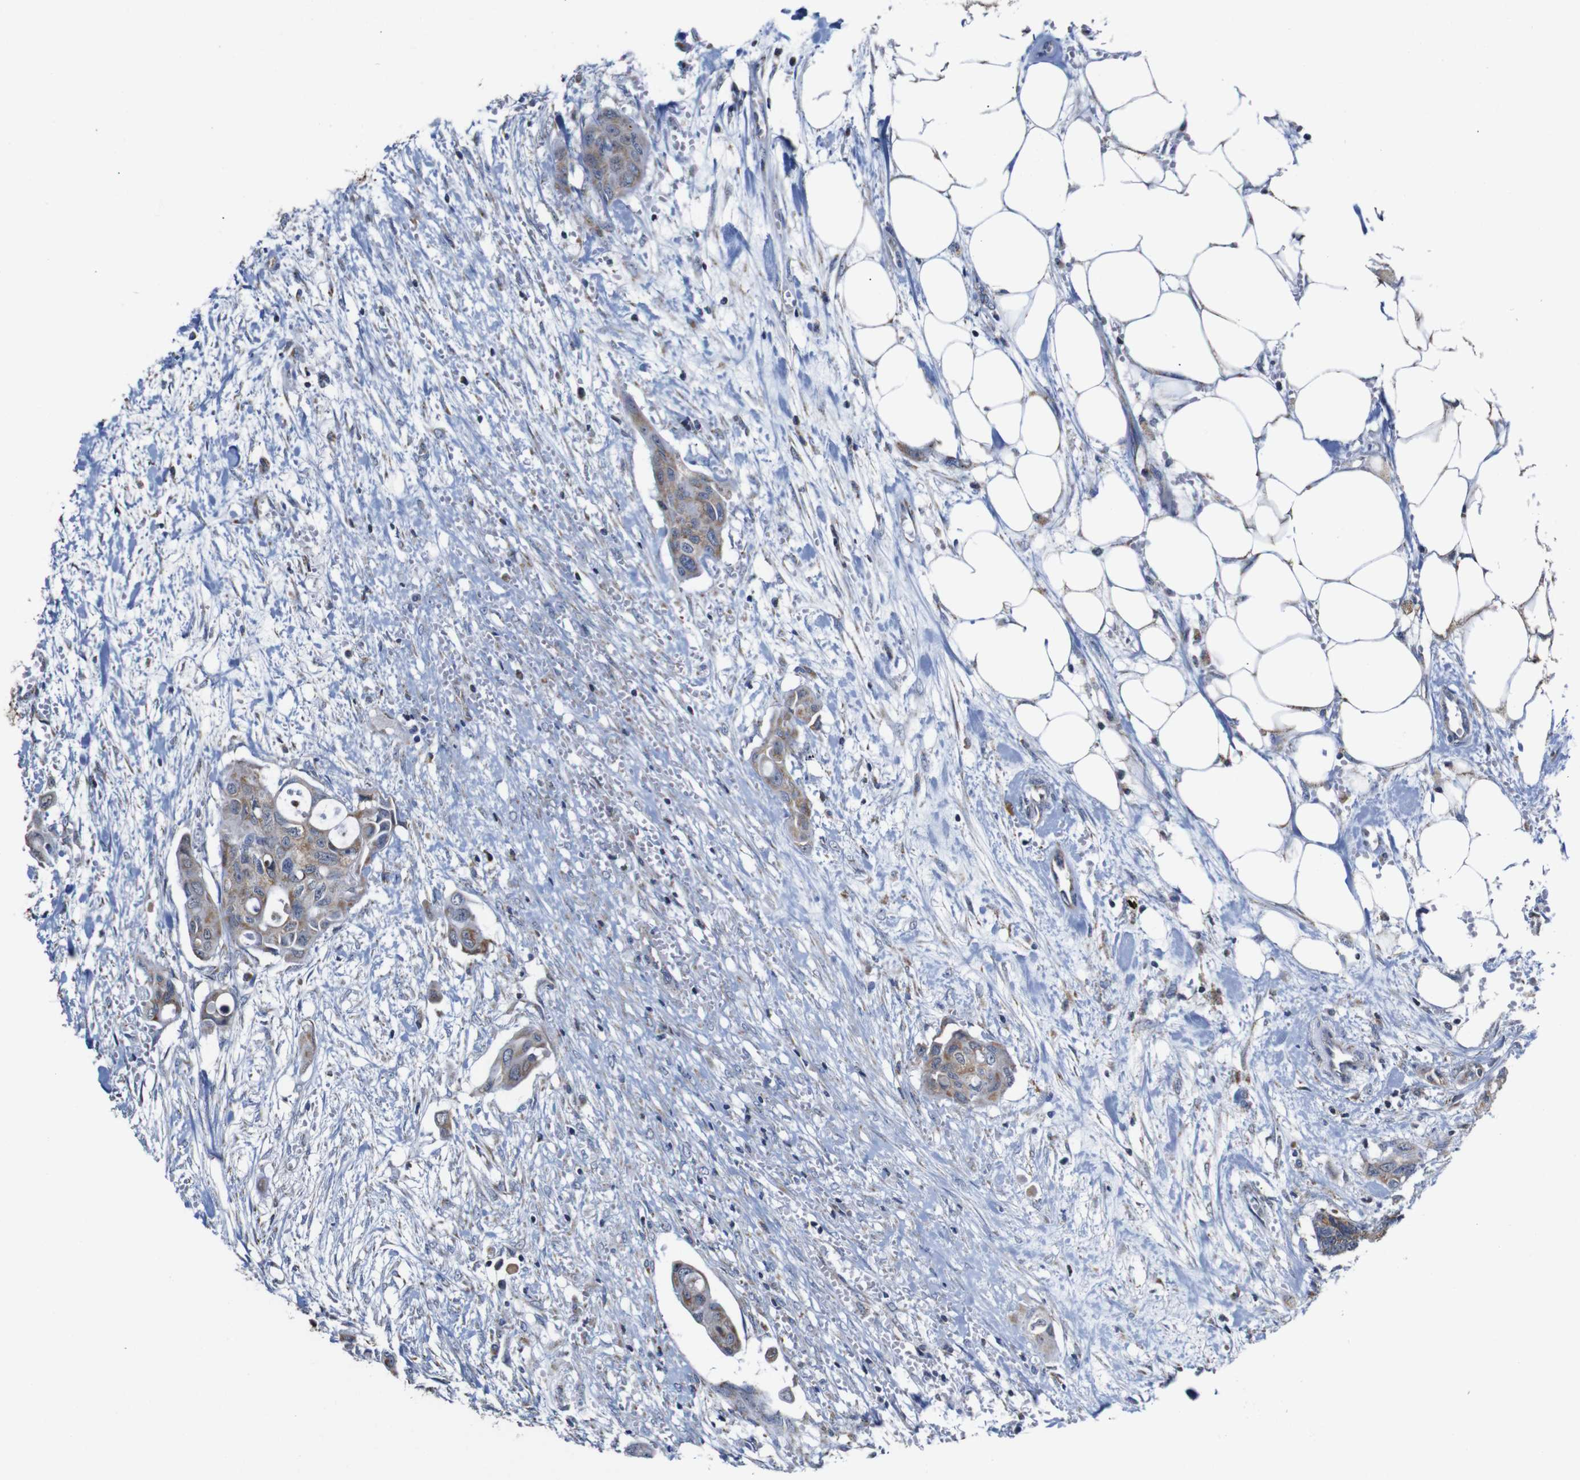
{"staining": {"intensity": "moderate", "quantity": ">75%", "location": "cytoplasmic/membranous"}, "tissue": "colorectal cancer", "cell_type": "Tumor cells", "image_type": "cancer", "snomed": [{"axis": "morphology", "description": "Adenocarcinoma, NOS"}, {"axis": "topography", "description": "Colon"}], "caption": "Colorectal cancer (adenocarcinoma) stained with immunohistochemistry exhibits moderate cytoplasmic/membranous staining in about >75% of tumor cells.", "gene": "C17orf80", "patient": {"sex": "female", "age": 57}}